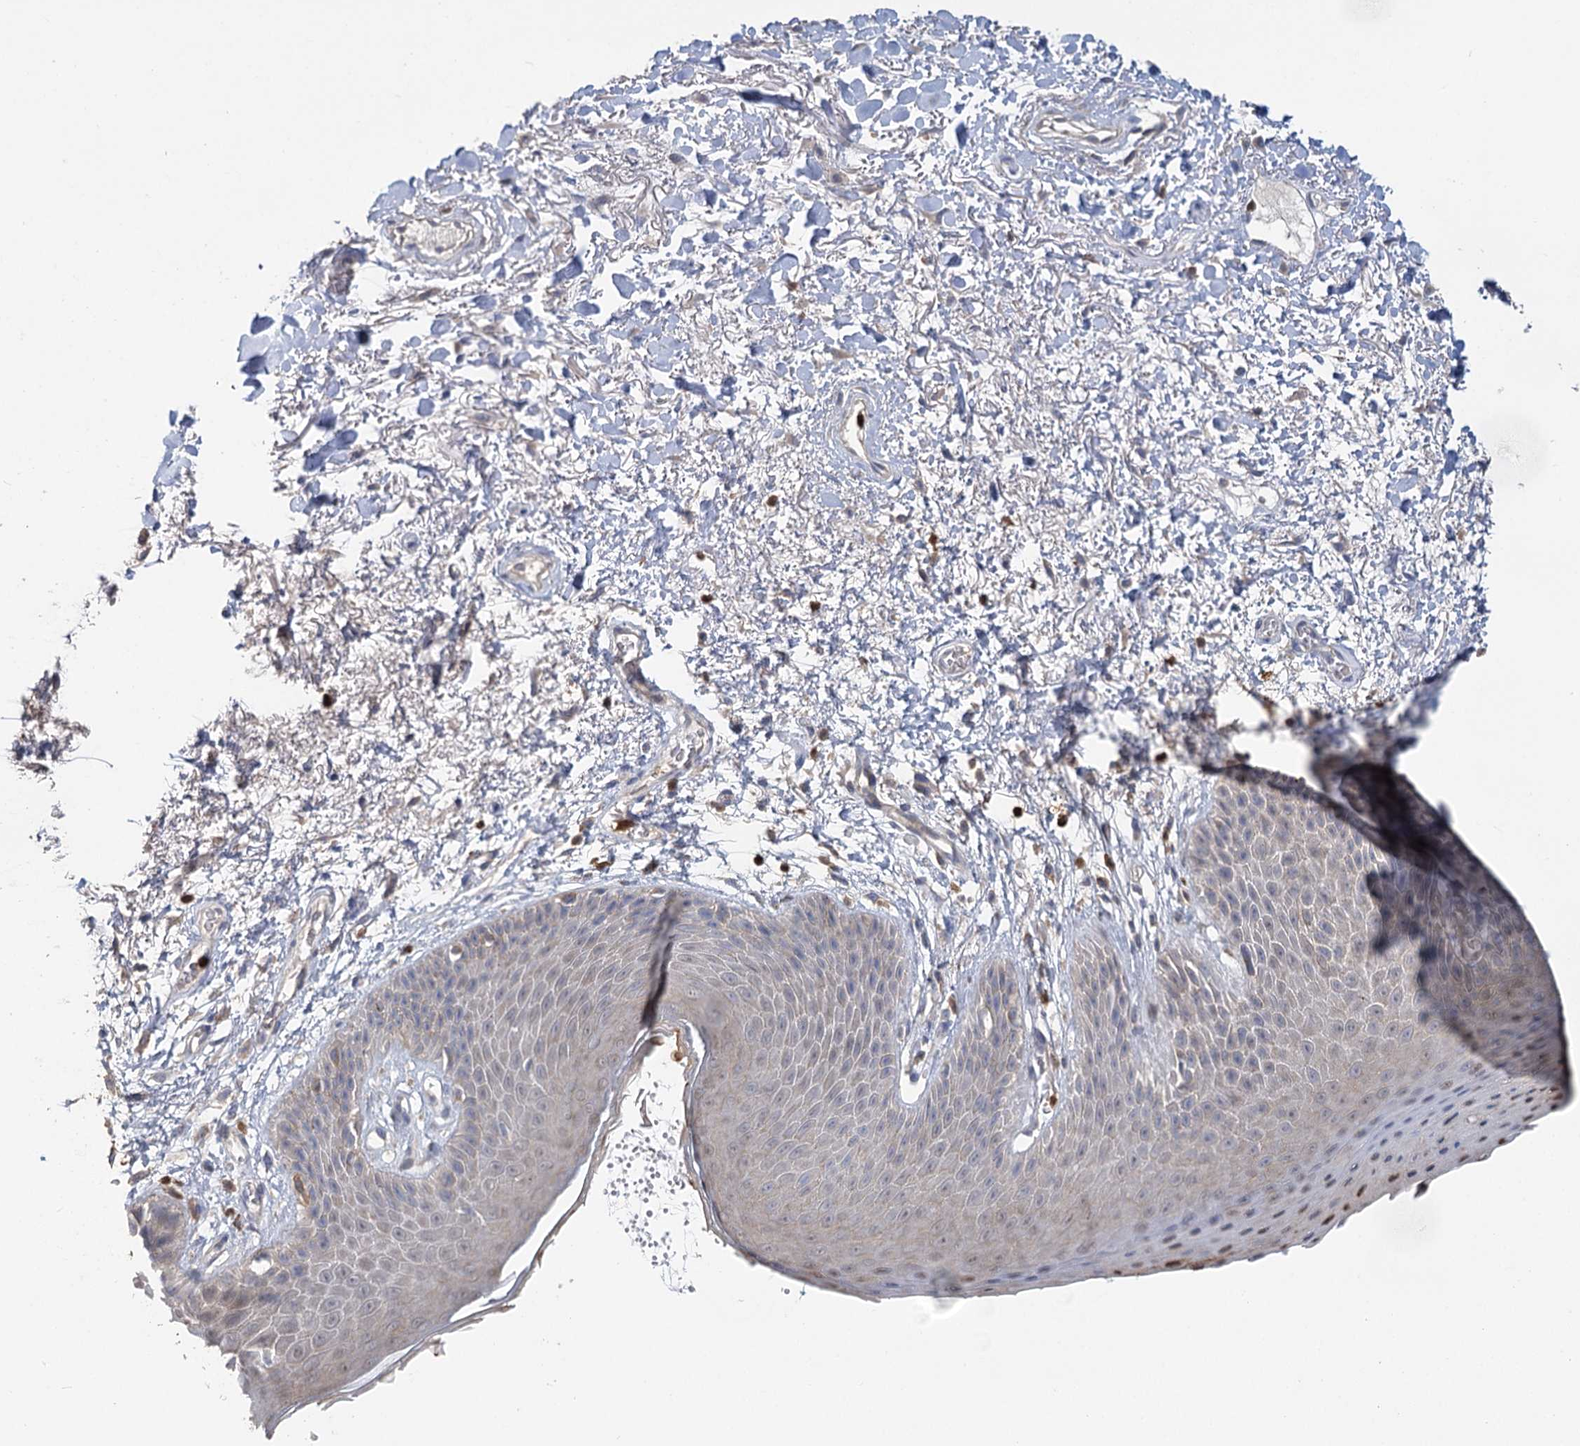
{"staining": {"intensity": "weak", "quantity": "<25%", "location": "cytoplasmic/membranous"}, "tissue": "skin", "cell_type": "Epidermal cells", "image_type": "normal", "snomed": [{"axis": "morphology", "description": "Normal tissue, NOS"}, {"axis": "topography", "description": "Anal"}], "caption": "This is a photomicrograph of IHC staining of normal skin, which shows no staining in epidermal cells. Brightfield microscopy of immunohistochemistry (IHC) stained with DAB (brown) and hematoxylin (blue), captured at high magnification.", "gene": "EPB41L5", "patient": {"sex": "male", "age": 74}}